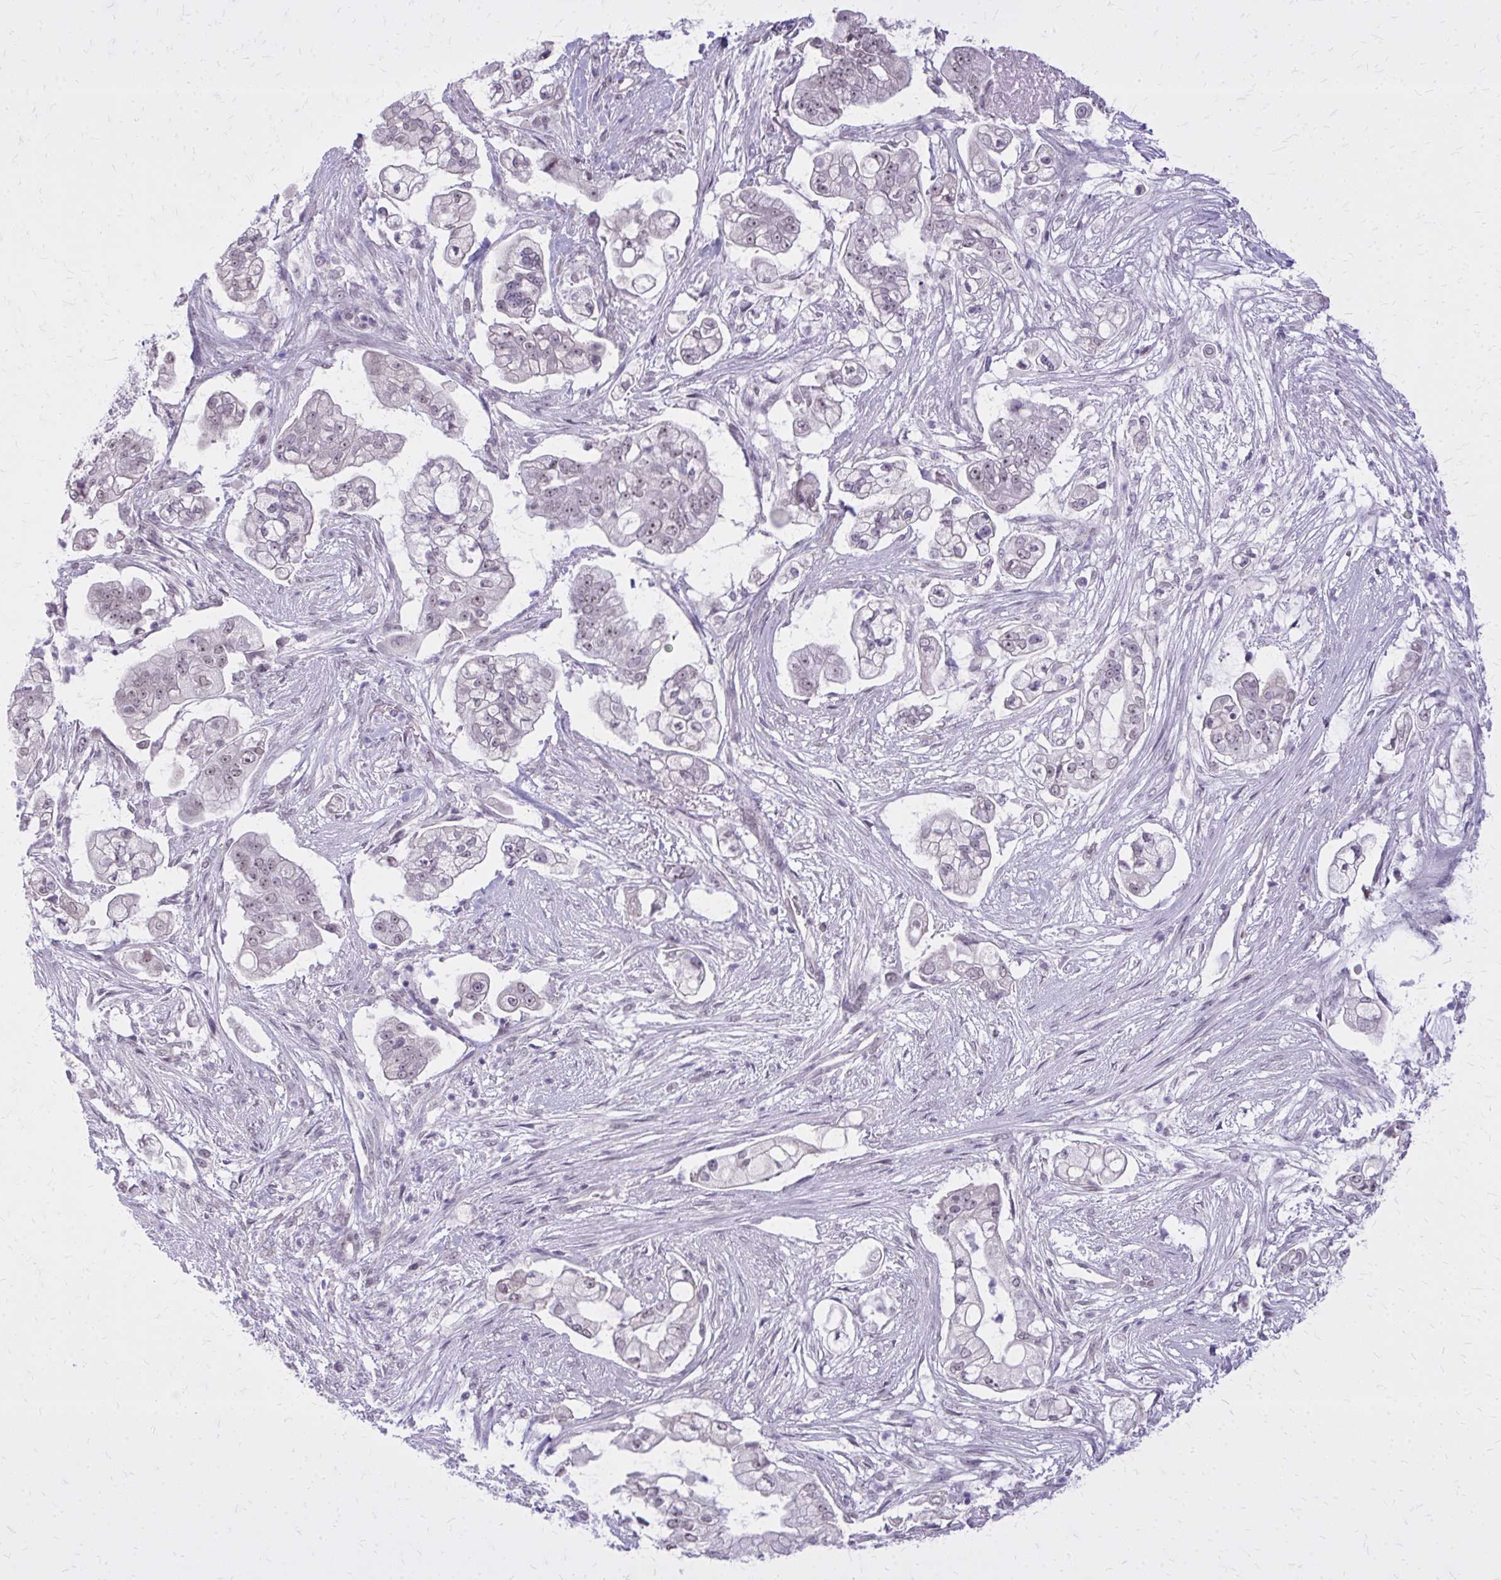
{"staining": {"intensity": "negative", "quantity": "none", "location": "none"}, "tissue": "pancreatic cancer", "cell_type": "Tumor cells", "image_type": "cancer", "snomed": [{"axis": "morphology", "description": "Adenocarcinoma, NOS"}, {"axis": "topography", "description": "Pancreas"}], "caption": "Human pancreatic cancer stained for a protein using IHC shows no positivity in tumor cells.", "gene": "PLCB1", "patient": {"sex": "female", "age": 69}}